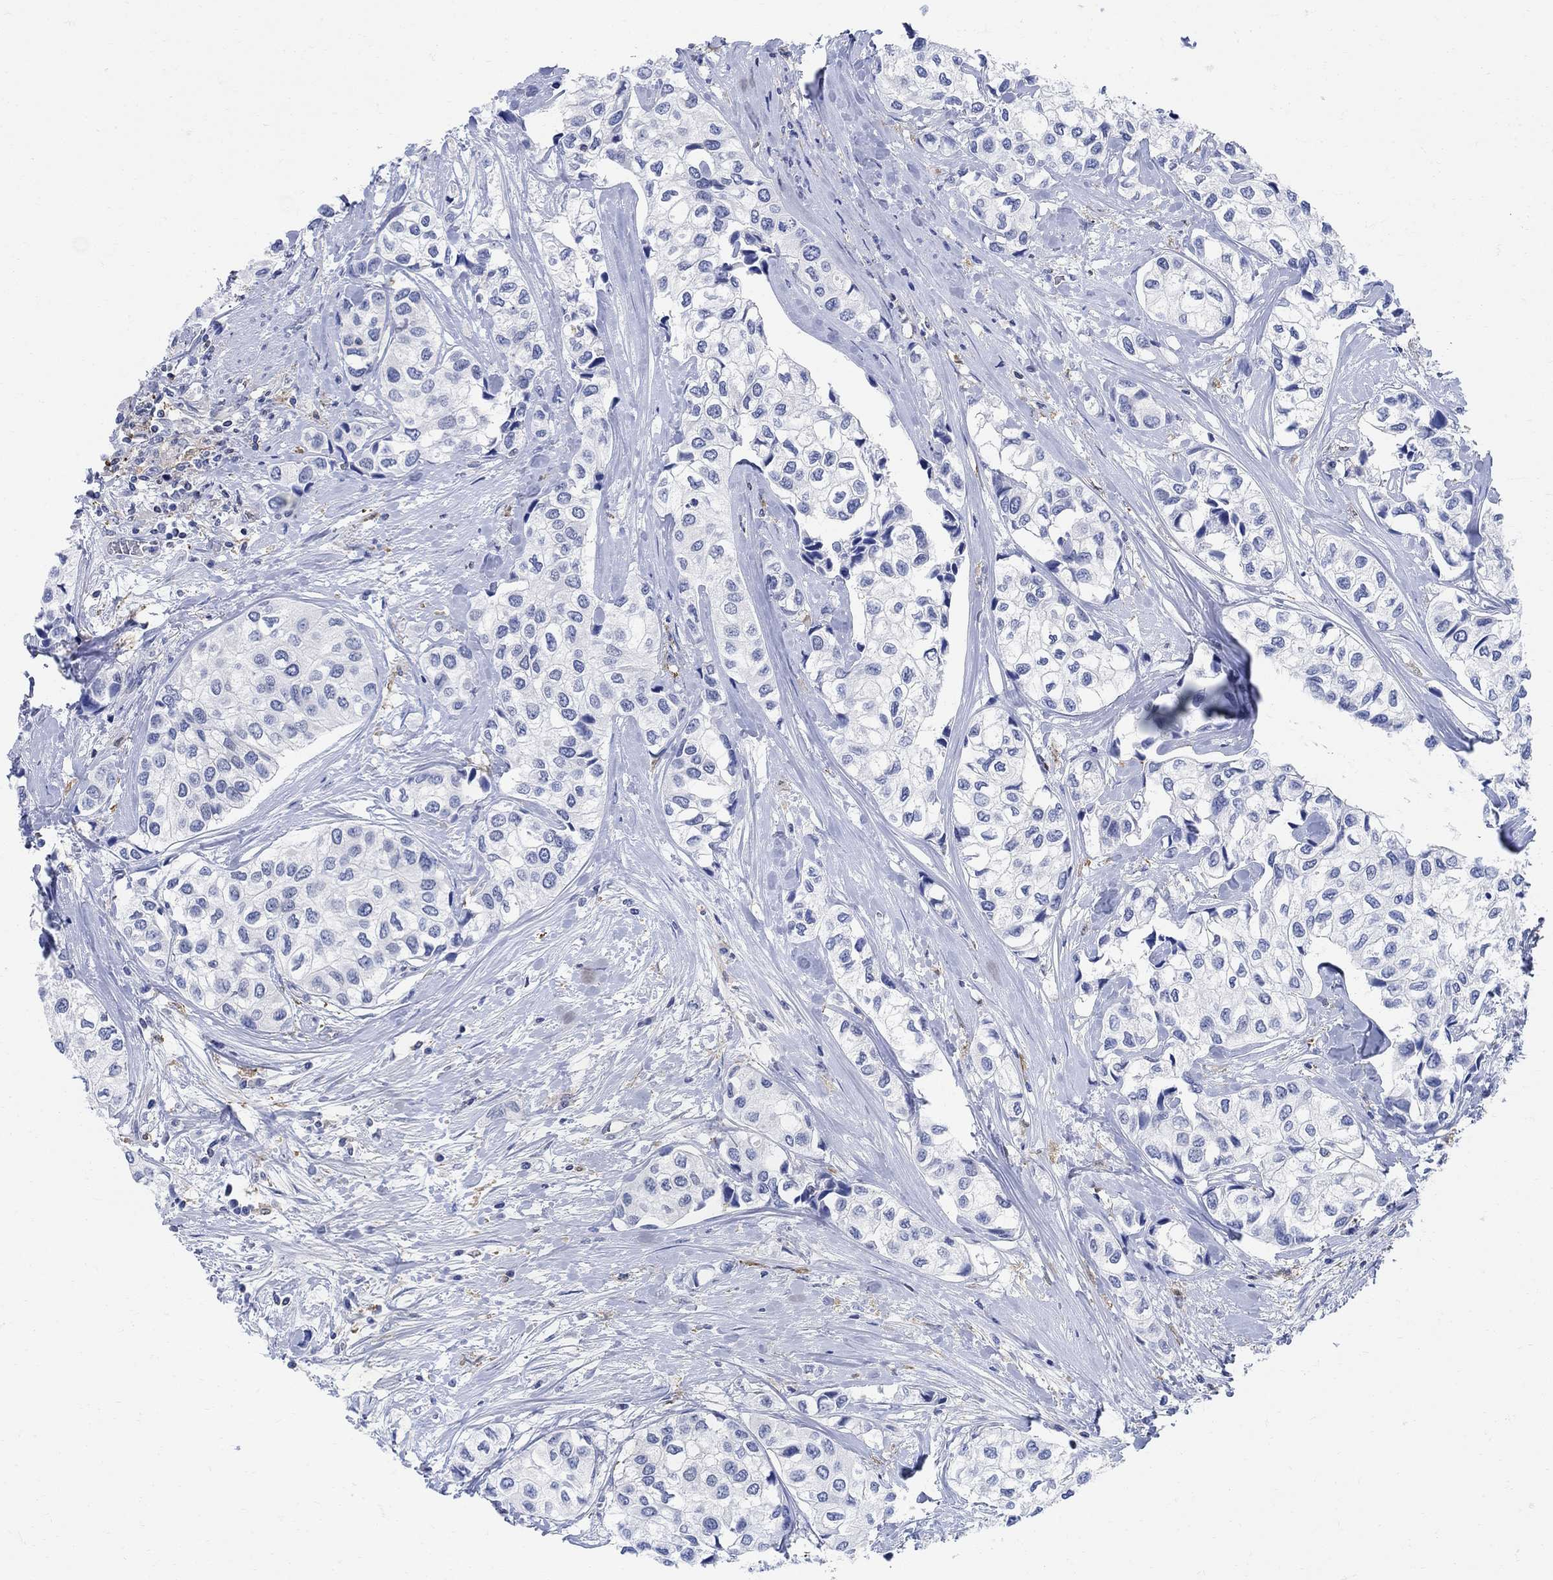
{"staining": {"intensity": "negative", "quantity": "none", "location": "none"}, "tissue": "urothelial cancer", "cell_type": "Tumor cells", "image_type": "cancer", "snomed": [{"axis": "morphology", "description": "Urothelial carcinoma, High grade"}, {"axis": "topography", "description": "Urinary bladder"}], "caption": "A micrograph of human urothelial carcinoma (high-grade) is negative for staining in tumor cells.", "gene": "PHF21B", "patient": {"sex": "male", "age": 73}}